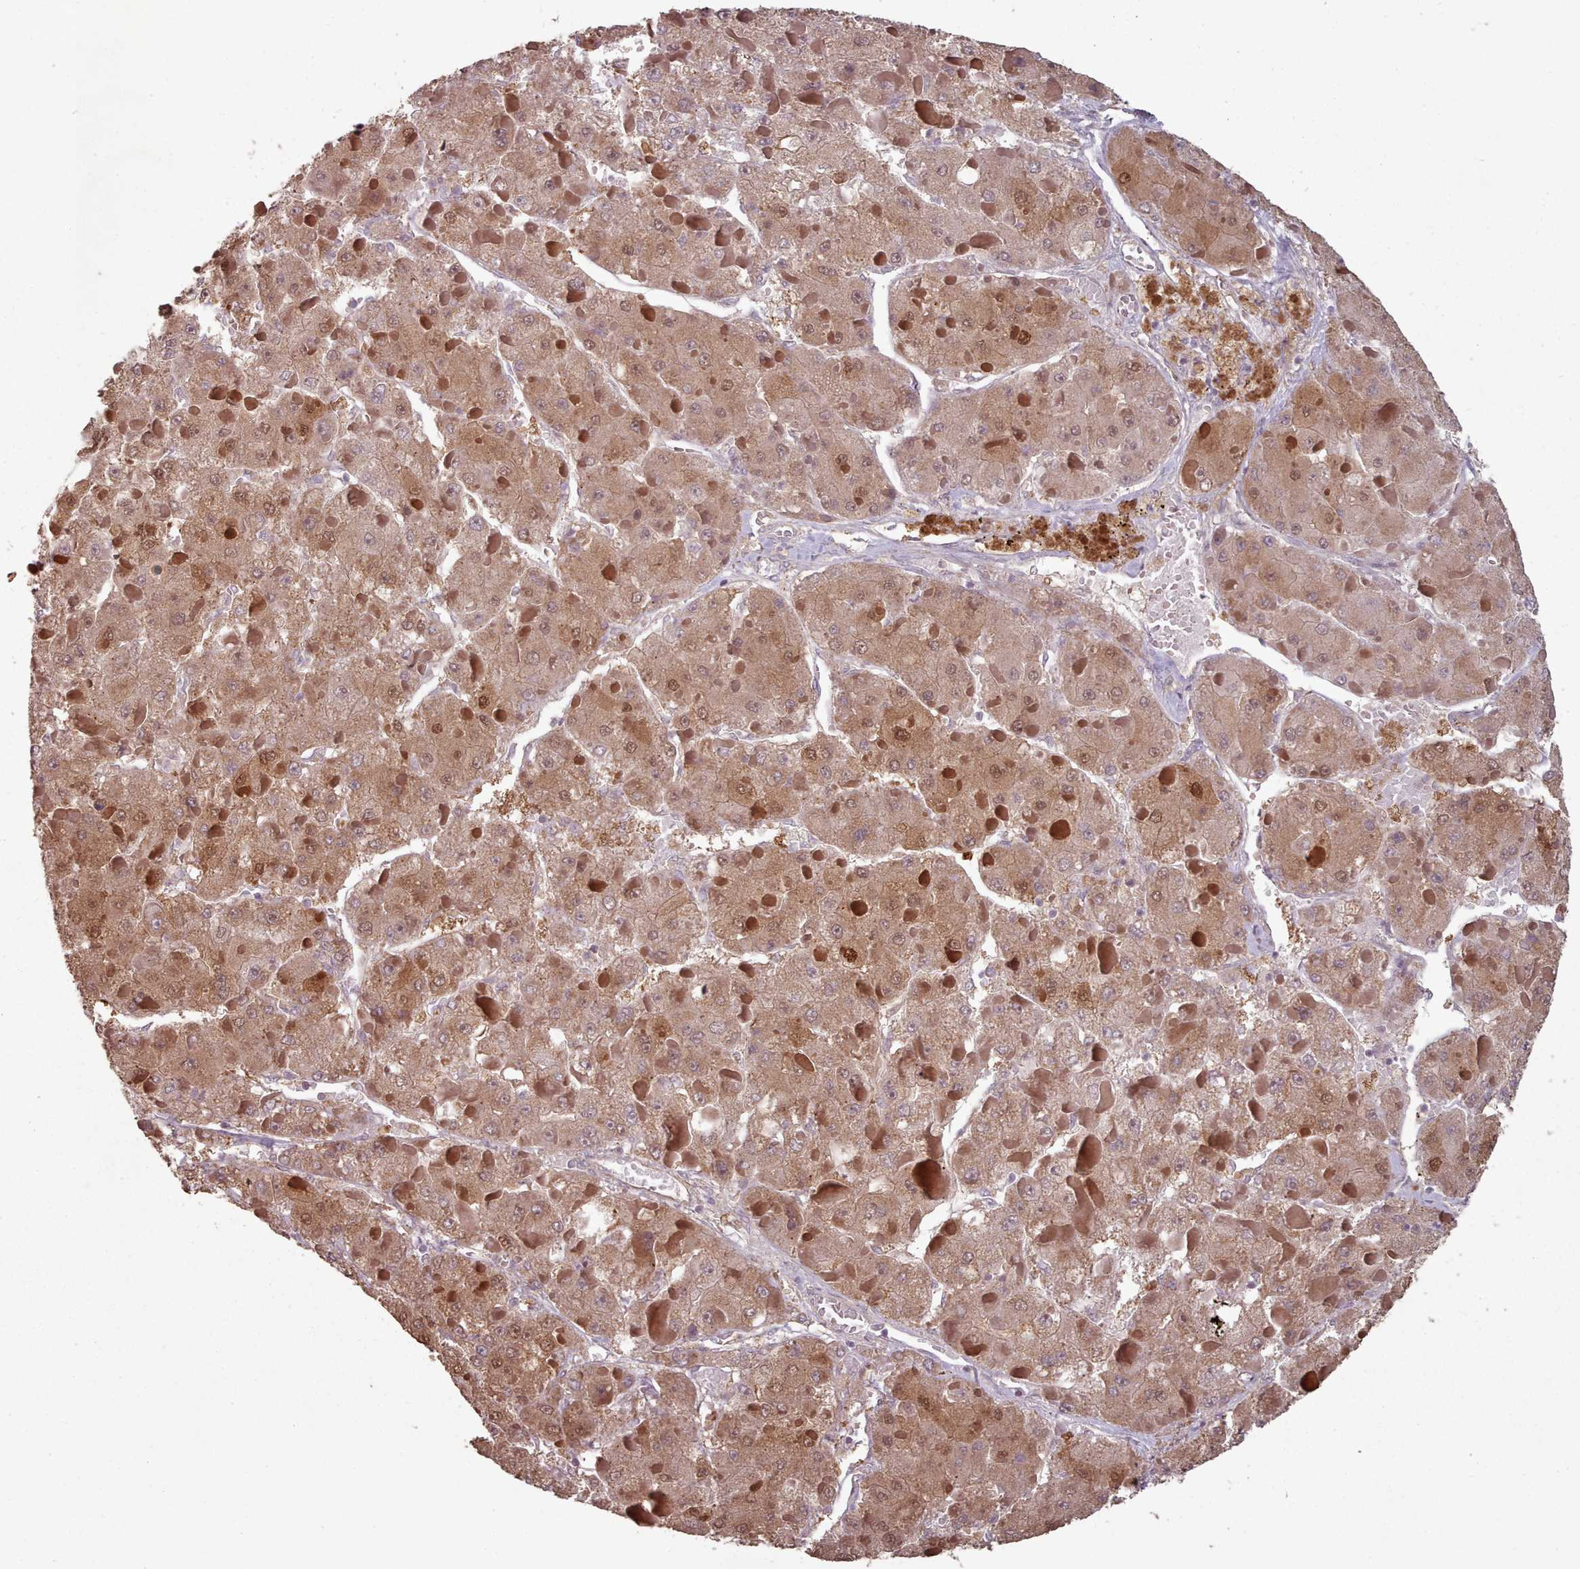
{"staining": {"intensity": "moderate", "quantity": ">75%", "location": "cytoplasmic/membranous,nuclear"}, "tissue": "liver cancer", "cell_type": "Tumor cells", "image_type": "cancer", "snomed": [{"axis": "morphology", "description": "Carcinoma, Hepatocellular, NOS"}, {"axis": "topography", "description": "Liver"}], "caption": "Immunohistochemistry (IHC) of hepatocellular carcinoma (liver) reveals medium levels of moderate cytoplasmic/membranous and nuclear positivity in about >75% of tumor cells.", "gene": "ERCC6L", "patient": {"sex": "female", "age": 73}}